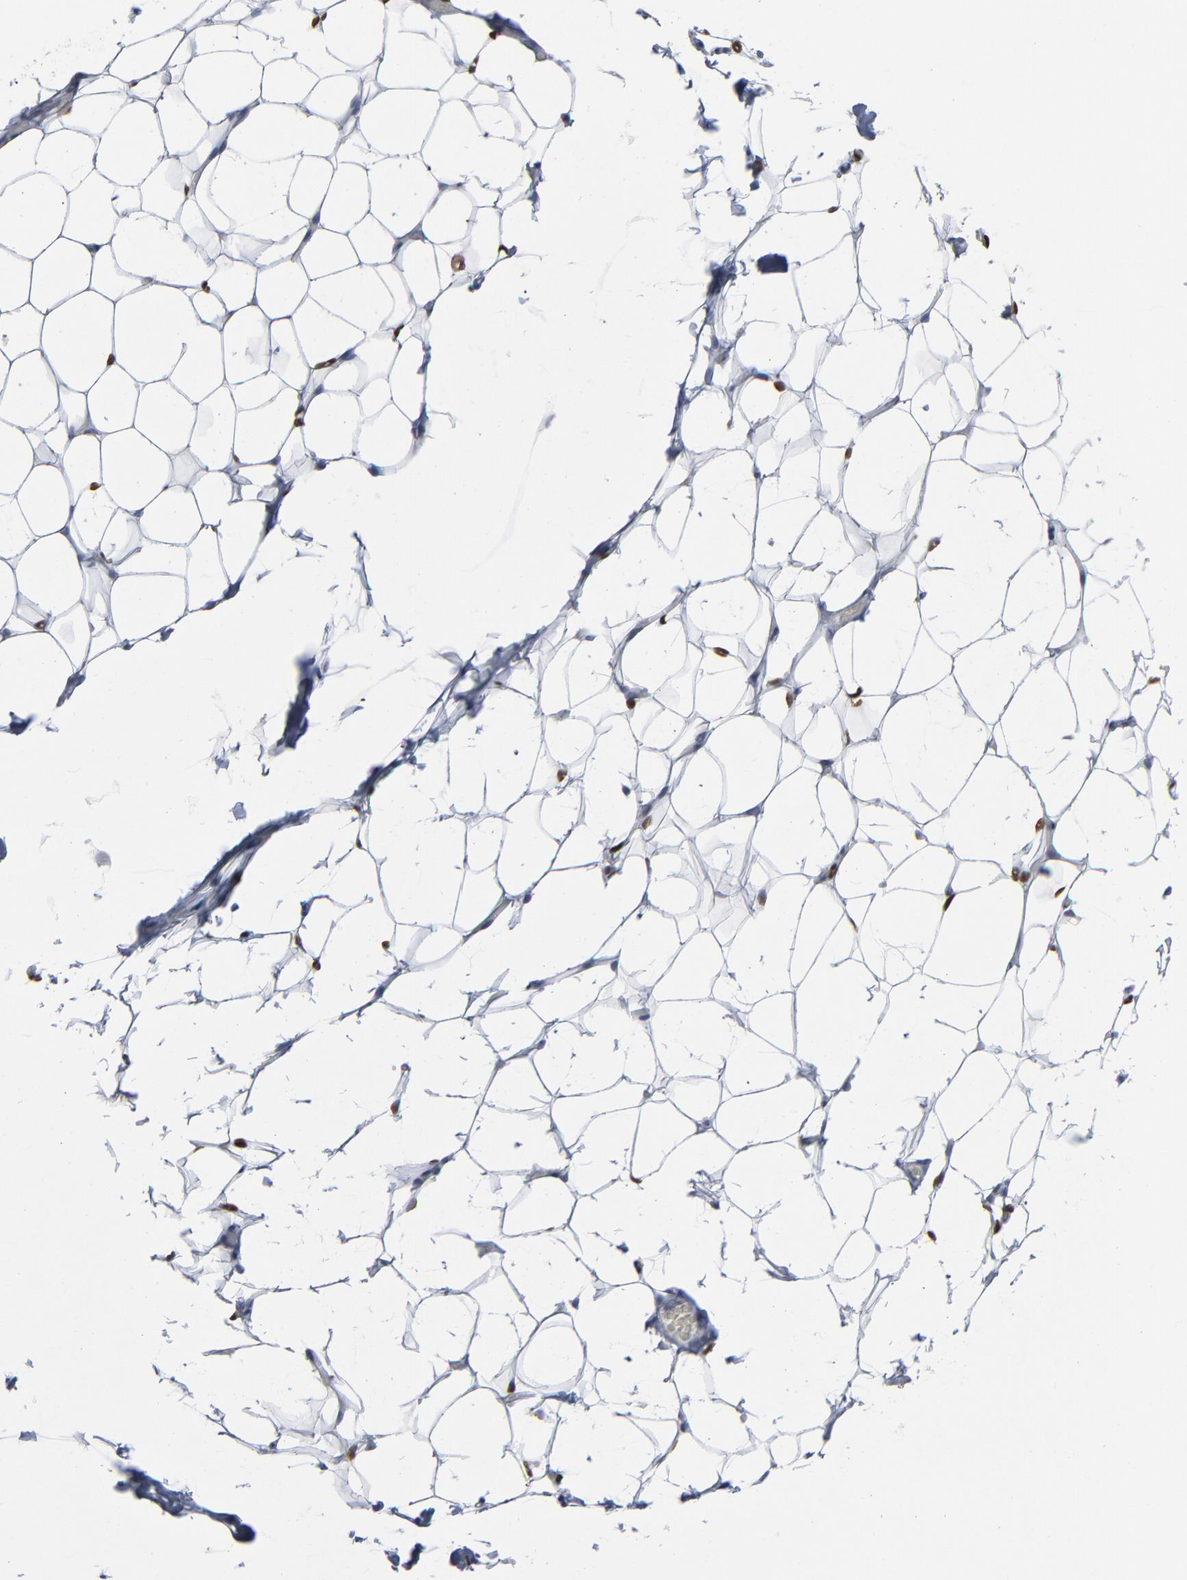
{"staining": {"intensity": "moderate", "quantity": "<25%", "location": "nuclear"}, "tissue": "adipose tissue", "cell_type": "Adipocytes", "image_type": "normal", "snomed": [{"axis": "morphology", "description": "Normal tissue, NOS"}, {"axis": "topography", "description": "Soft tissue"}], "caption": "Protein staining by IHC displays moderate nuclear staining in about <25% of adipocytes in unremarkable adipose tissue.", "gene": "FOXN2", "patient": {"sex": "male", "age": 26}}